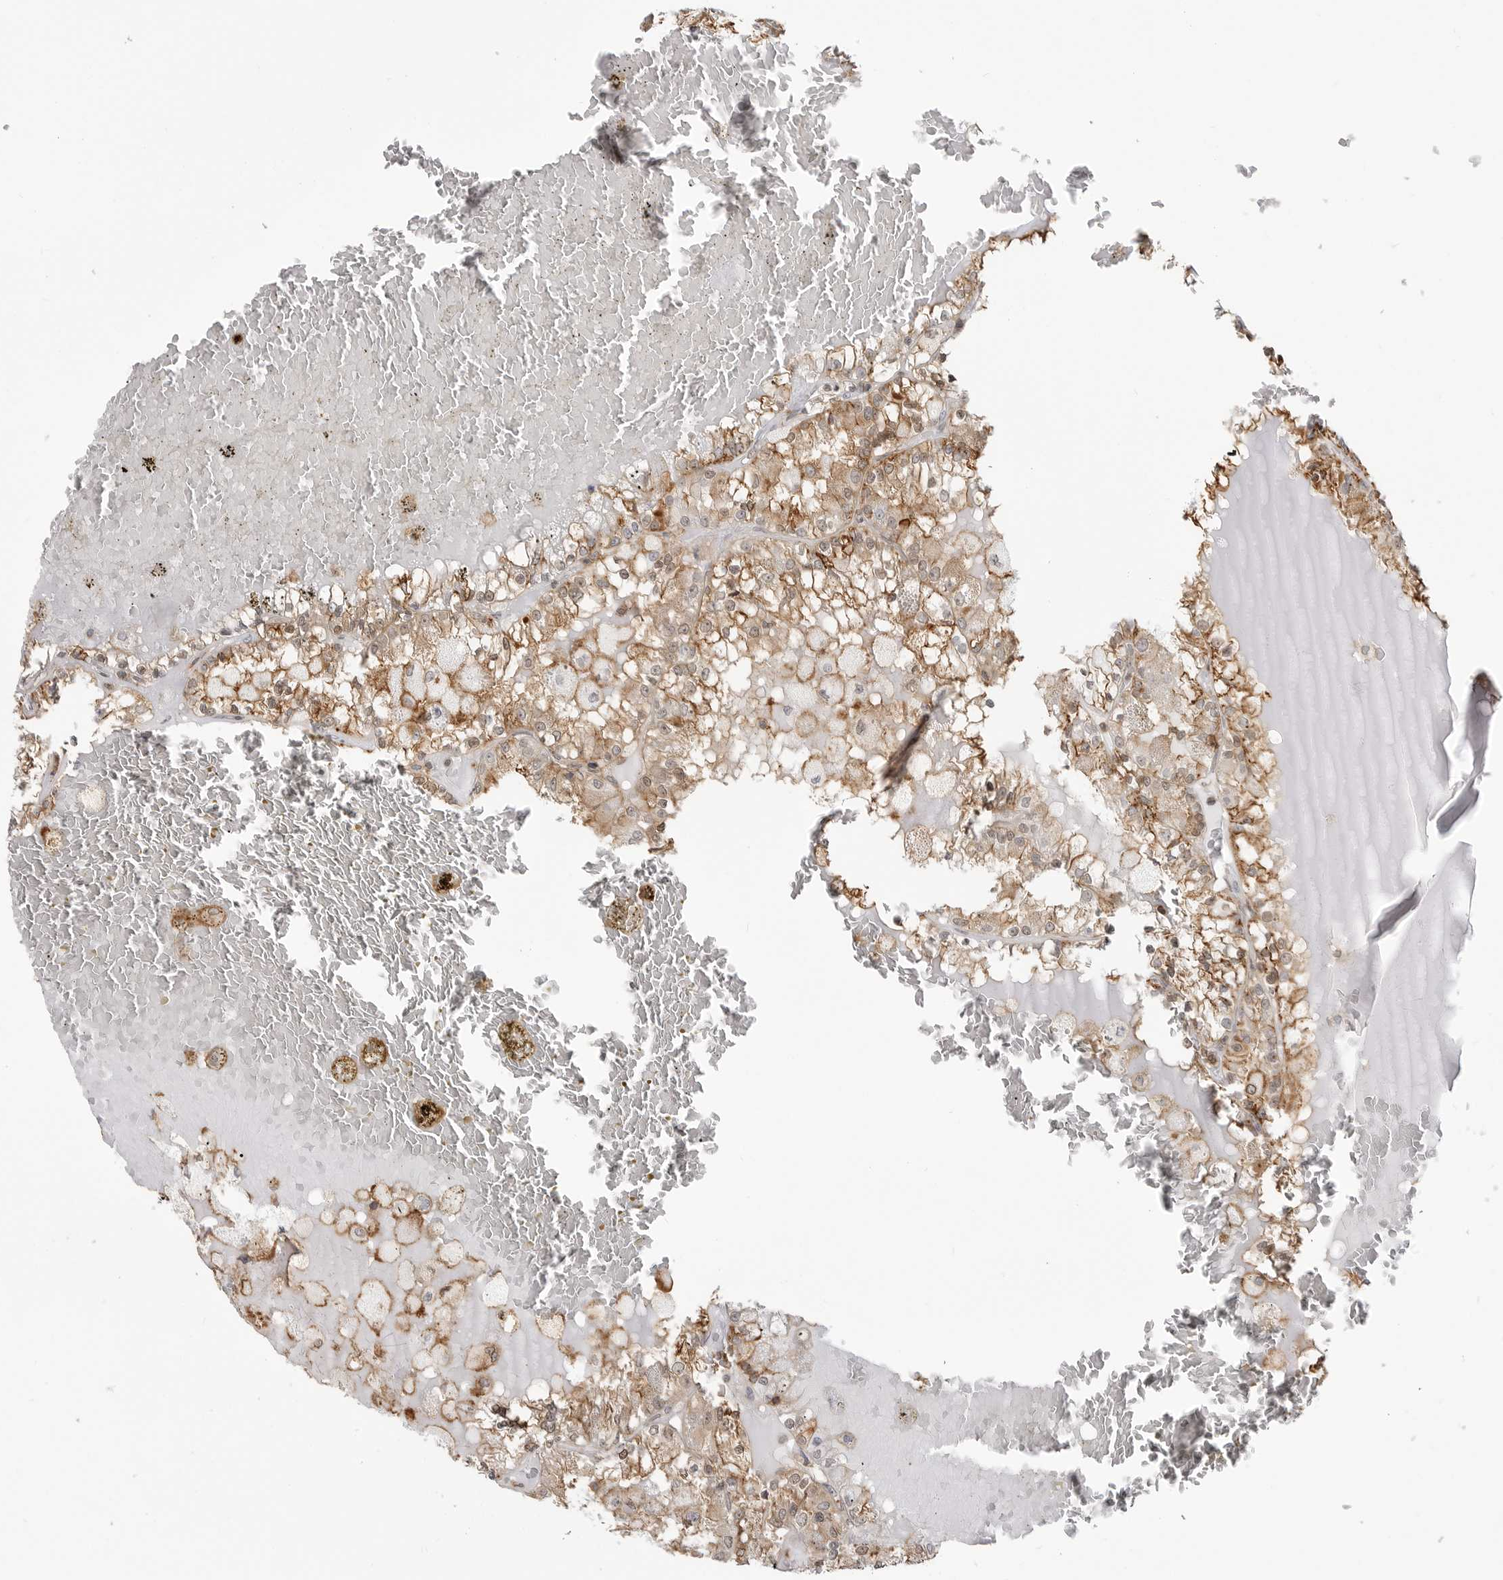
{"staining": {"intensity": "moderate", "quantity": ">75%", "location": "cytoplasmic/membranous"}, "tissue": "renal cancer", "cell_type": "Tumor cells", "image_type": "cancer", "snomed": [{"axis": "morphology", "description": "Adenocarcinoma, NOS"}, {"axis": "topography", "description": "Kidney"}], "caption": "Brown immunohistochemical staining in renal cancer exhibits moderate cytoplasmic/membranous positivity in approximately >75% of tumor cells.", "gene": "ANXA11", "patient": {"sex": "female", "age": 56}}